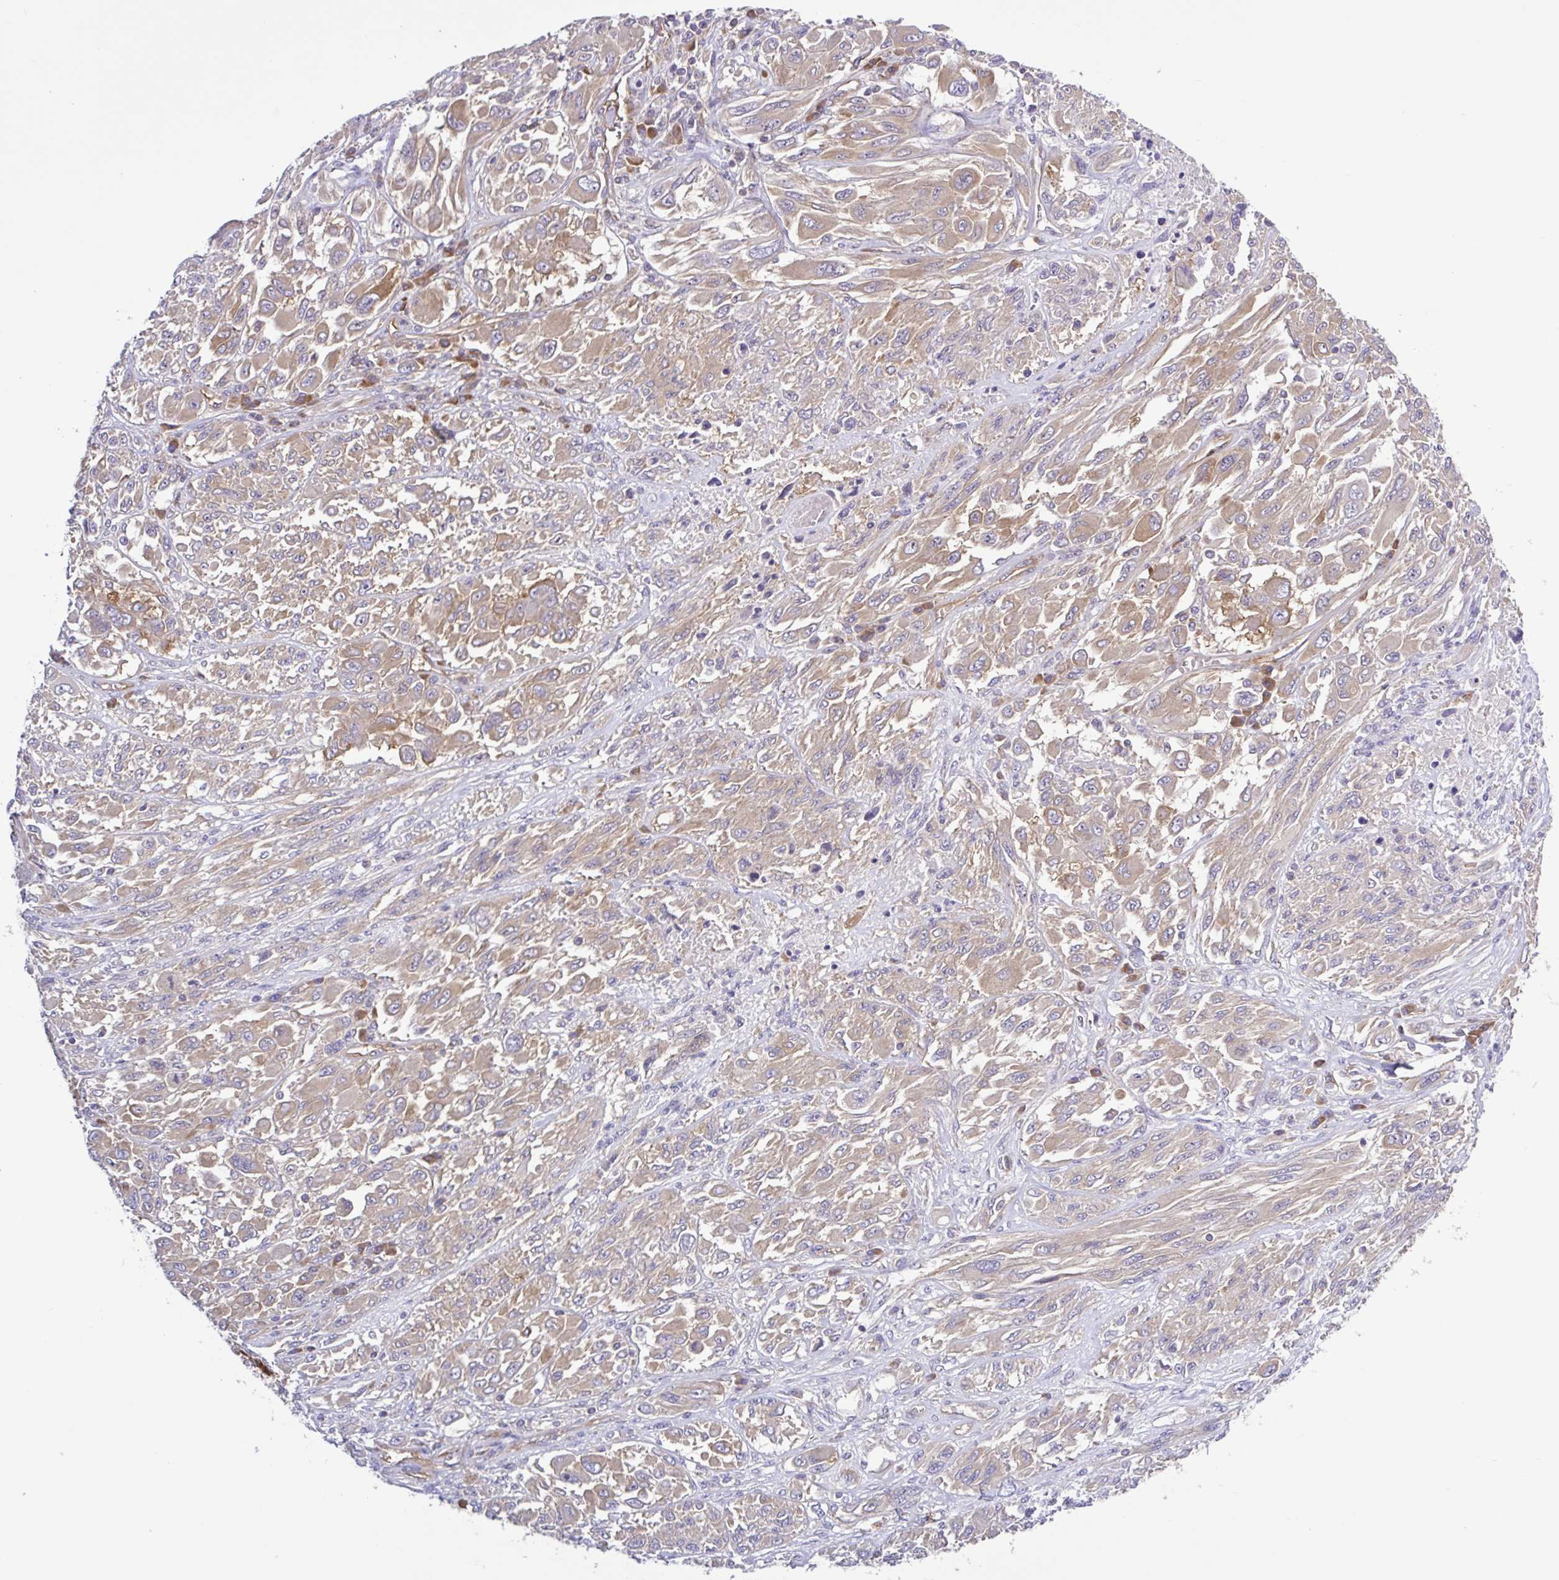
{"staining": {"intensity": "weak", "quantity": ">75%", "location": "cytoplasmic/membranous"}, "tissue": "melanoma", "cell_type": "Tumor cells", "image_type": "cancer", "snomed": [{"axis": "morphology", "description": "Malignant melanoma, NOS"}, {"axis": "topography", "description": "Skin"}], "caption": "Immunohistochemical staining of melanoma reveals weak cytoplasmic/membranous protein staining in approximately >75% of tumor cells. The staining was performed using DAB, with brown indicating positive protein expression. Nuclei are stained blue with hematoxylin.", "gene": "LARS1", "patient": {"sex": "female", "age": 91}}